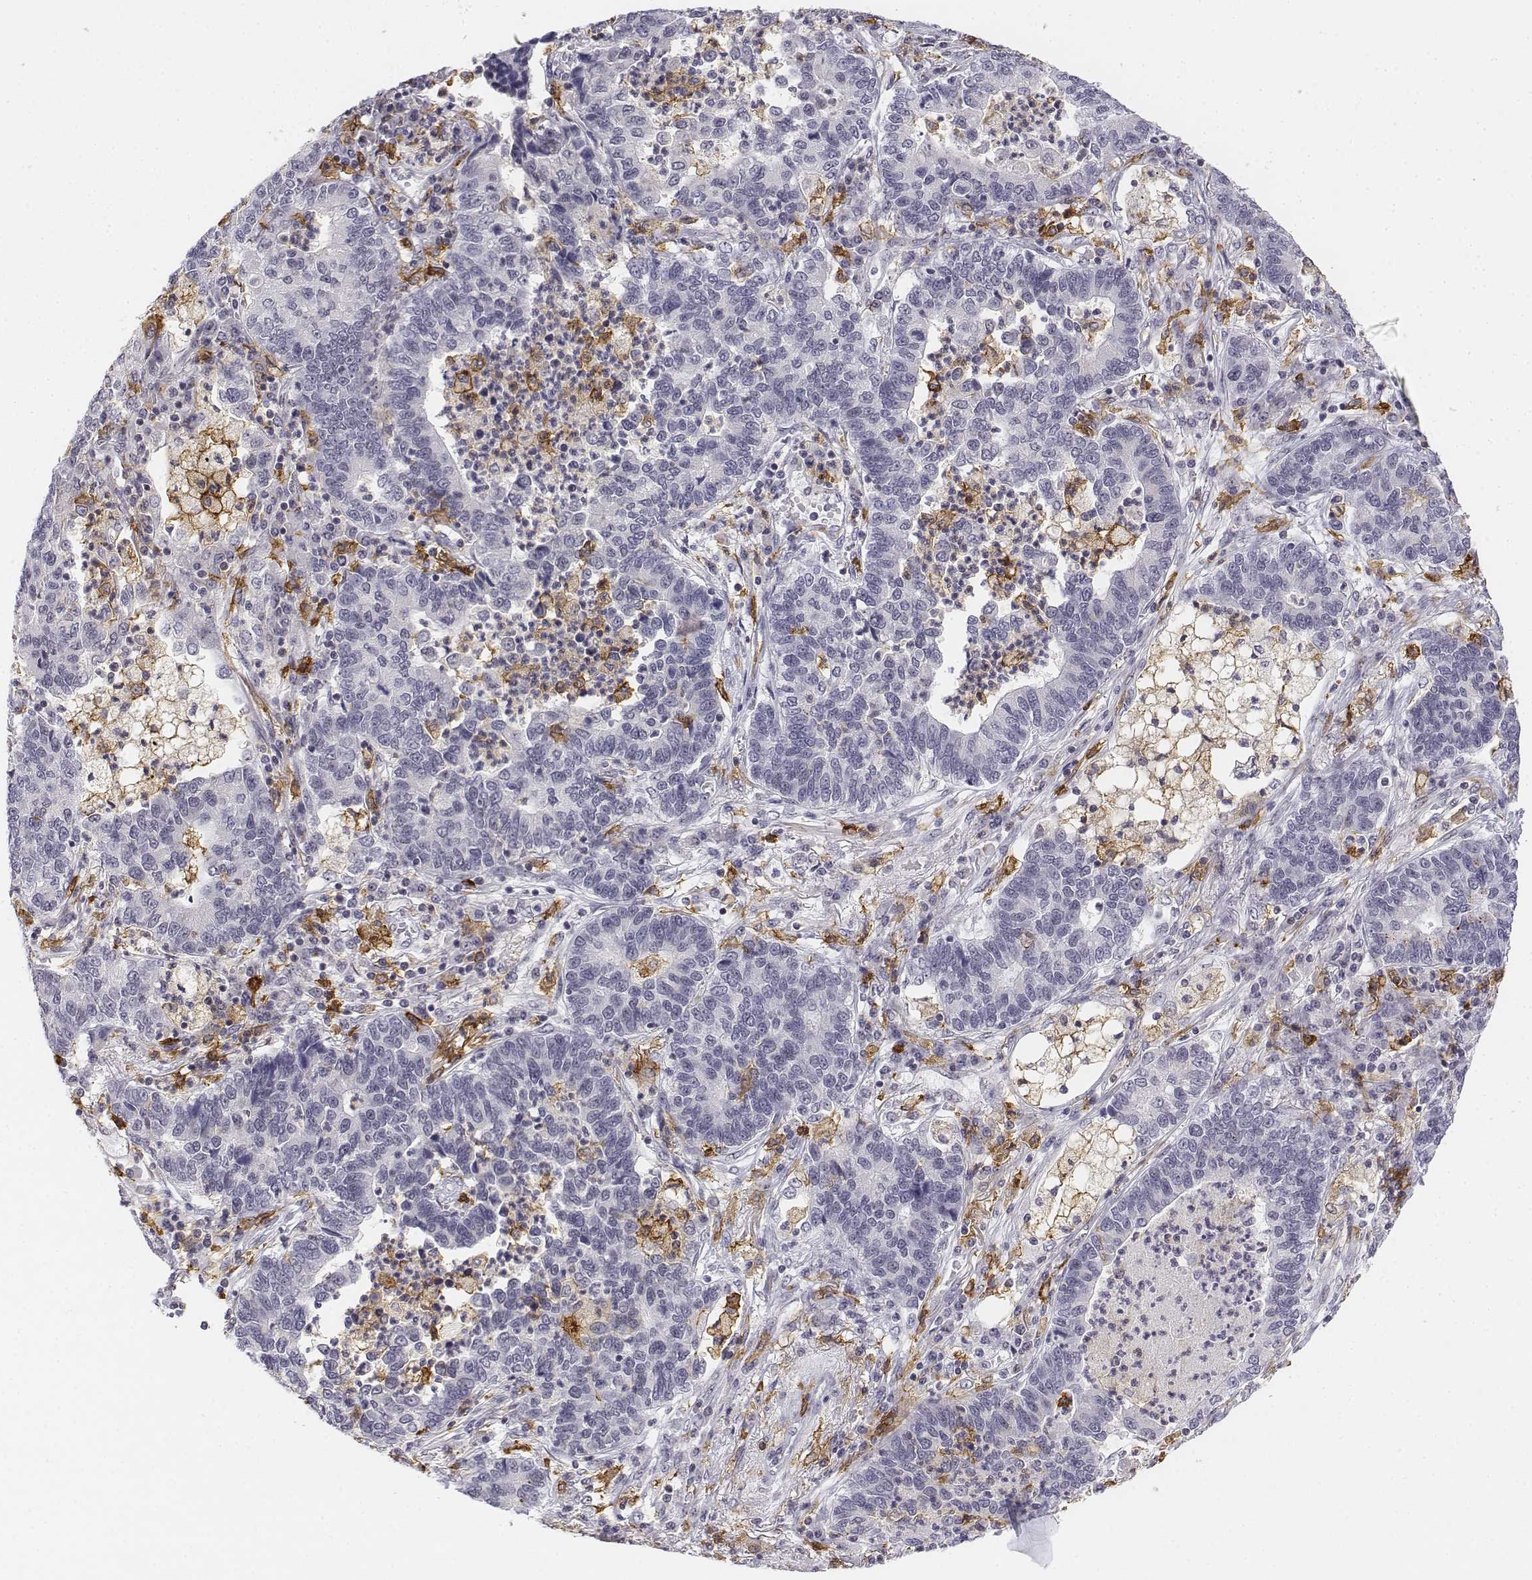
{"staining": {"intensity": "negative", "quantity": "none", "location": "none"}, "tissue": "lung cancer", "cell_type": "Tumor cells", "image_type": "cancer", "snomed": [{"axis": "morphology", "description": "Adenocarcinoma, NOS"}, {"axis": "topography", "description": "Lung"}], "caption": "Tumor cells are negative for brown protein staining in lung adenocarcinoma. The staining is performed using DAB brown chromogen with nuclei counter-stained in using hematoxylin.", "gene": "CD14", "patient": {"sex": "female", "age": 57}}